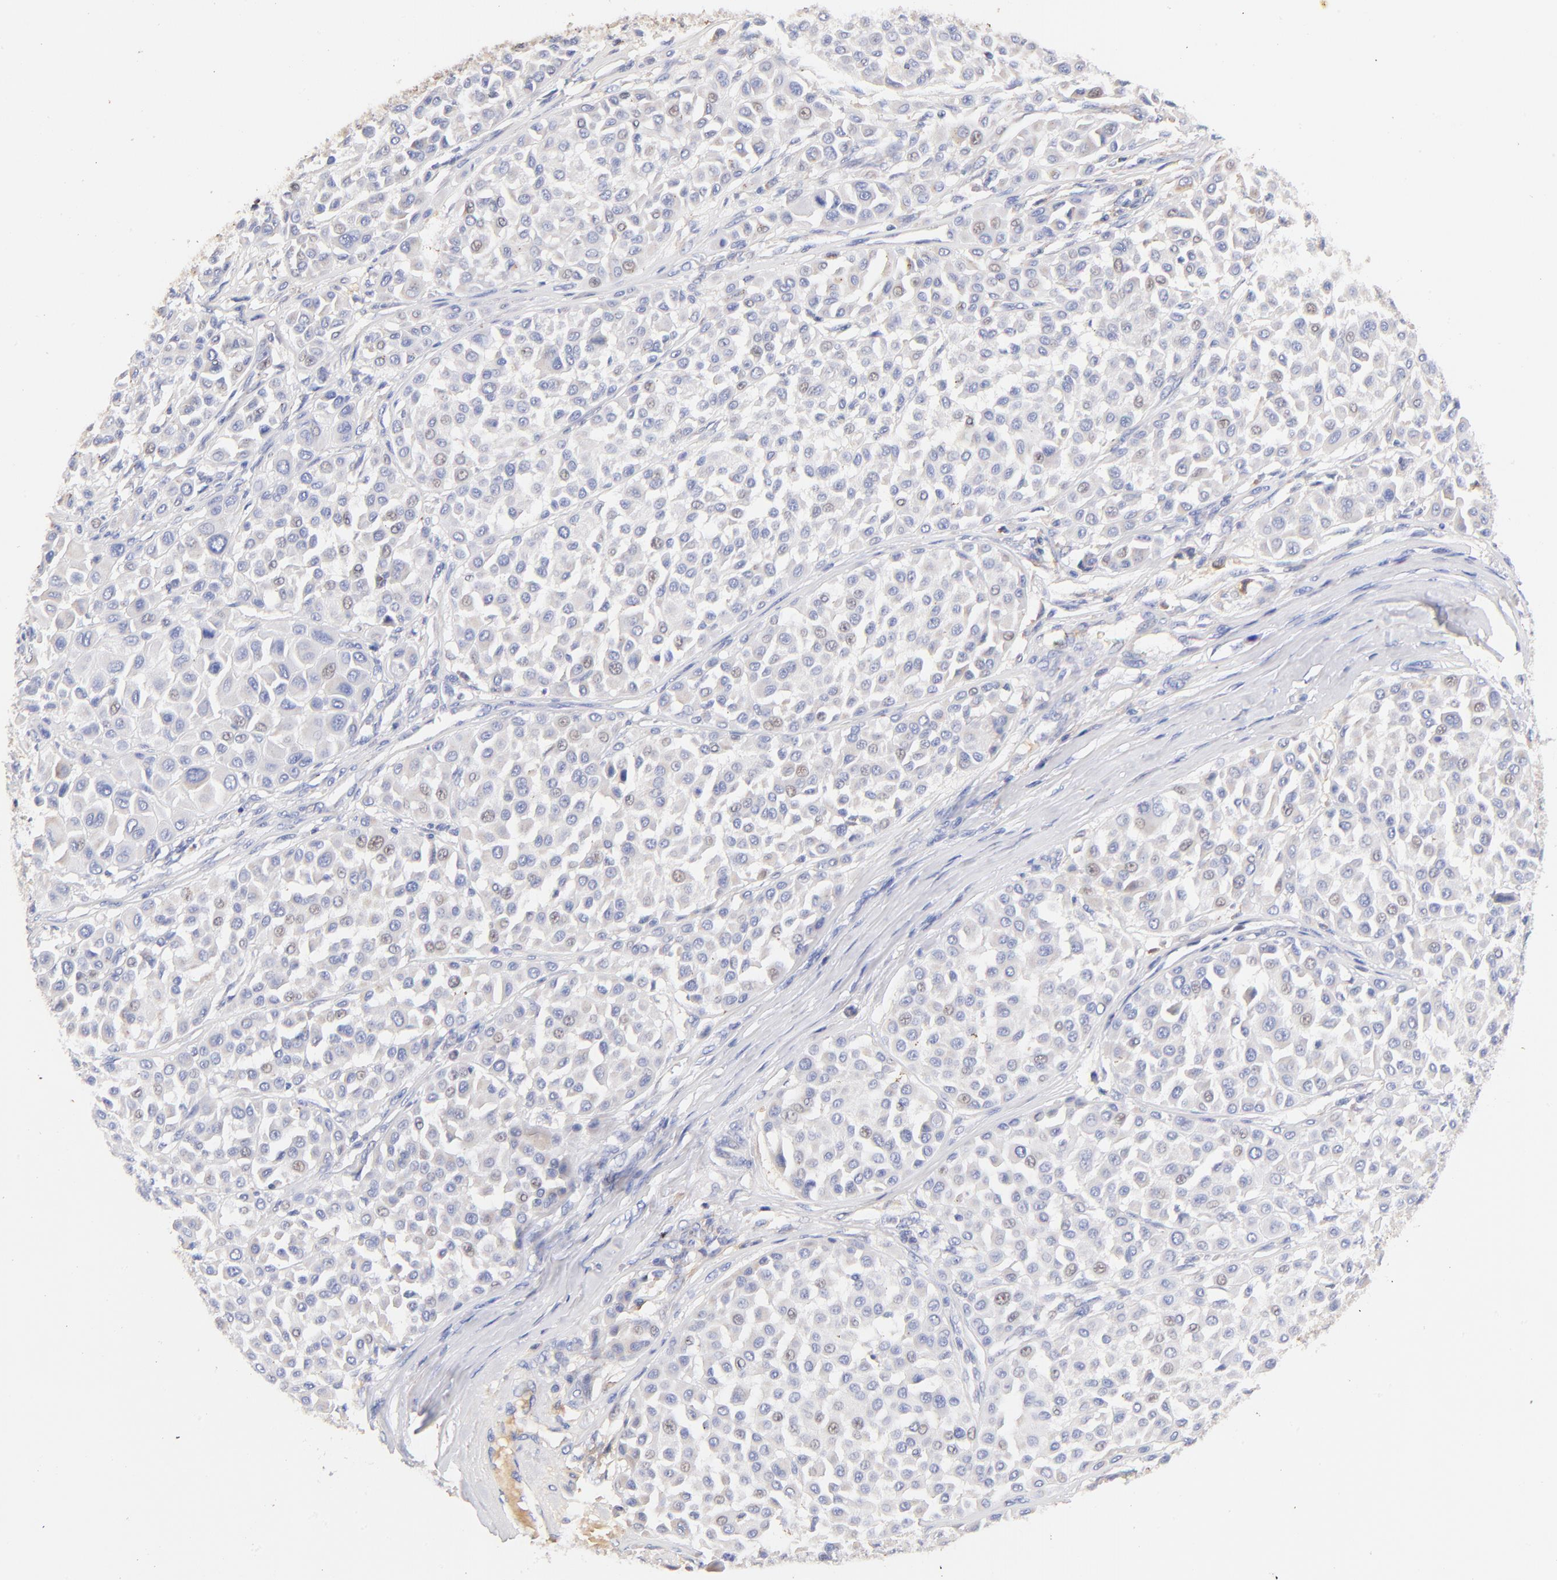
{"staining": {"intensity": "weak", "quantity": "<25%", "location": "nuclear"}, "tissue": "melanoma", "cell_type": "Tumor cells", "image_type": "cancer", "snomed": [{"axis": "morphology", "description": "Malignant melanoma, Metastatic site"}, {"axis": "topography", "description": "Soft tissue"}], "caption": "Photomicrograph shows no protein staining in tumor cells of malignant melanoma (metastatic site) tissue.", "gene": "IGLV7-43", "patient": {"sex": "male", "age": 41}}